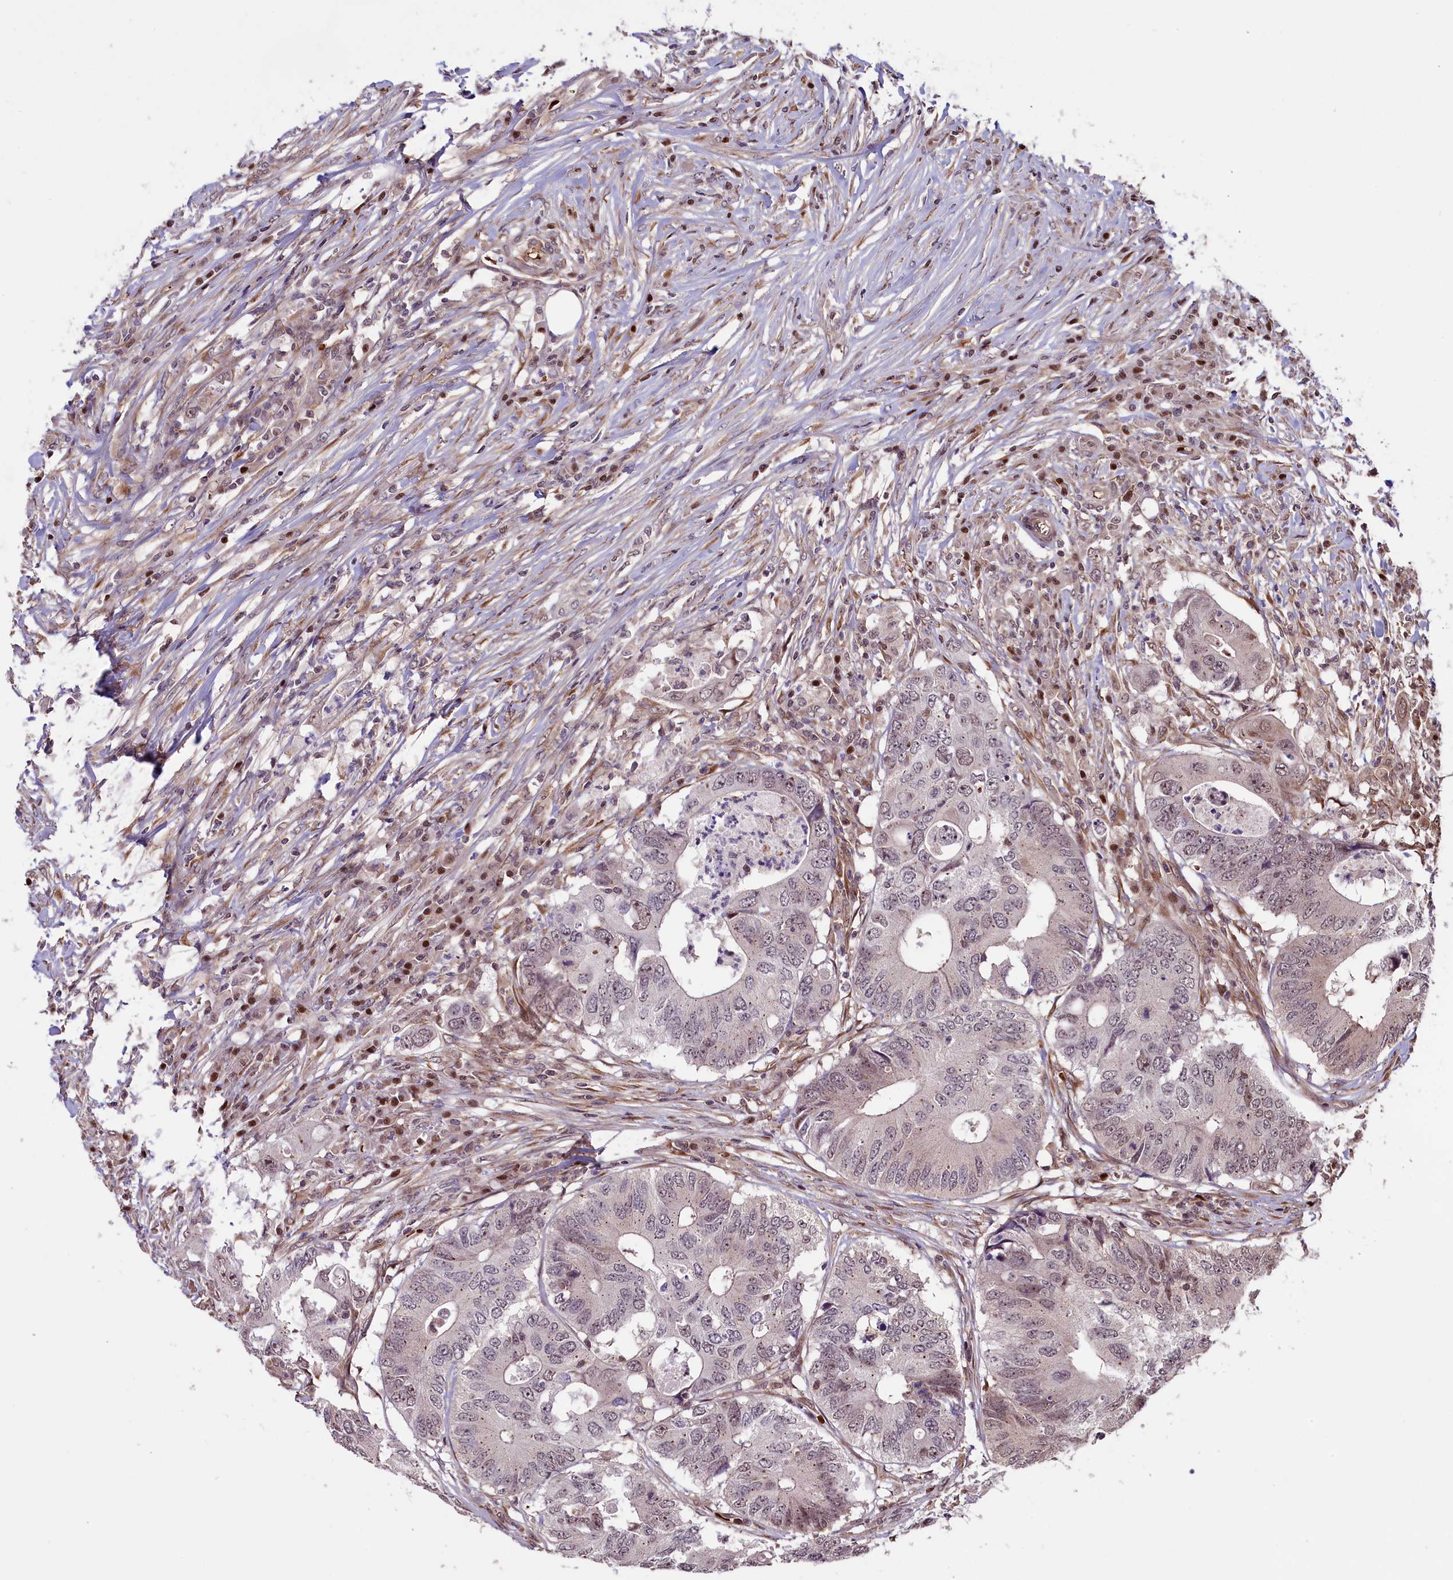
{"staining": {"intensity": "moderate", "quantity": "<25%", "location": "nuclear"}, "tissue": "colorectal cancer", "cell_type": "Tumor cells", "image_type": "cancer", "snomed": [{"axis": "morphology", "description": "Adenocarcinoma, NOS"}, {"axis": "topography", "description": "Colon"}], "caption": "Immunohistochemical staining of colorectal cancer (adenocarcinoma) reveals moderate nuclear protein expression in about <25% of tumor cells. (DAB (3,3'-diaminobenzidine) IHC with brightfield microscopy, high magnification).", "gene": "SHFL", "patient": {"sex": "male", "age": 71}}